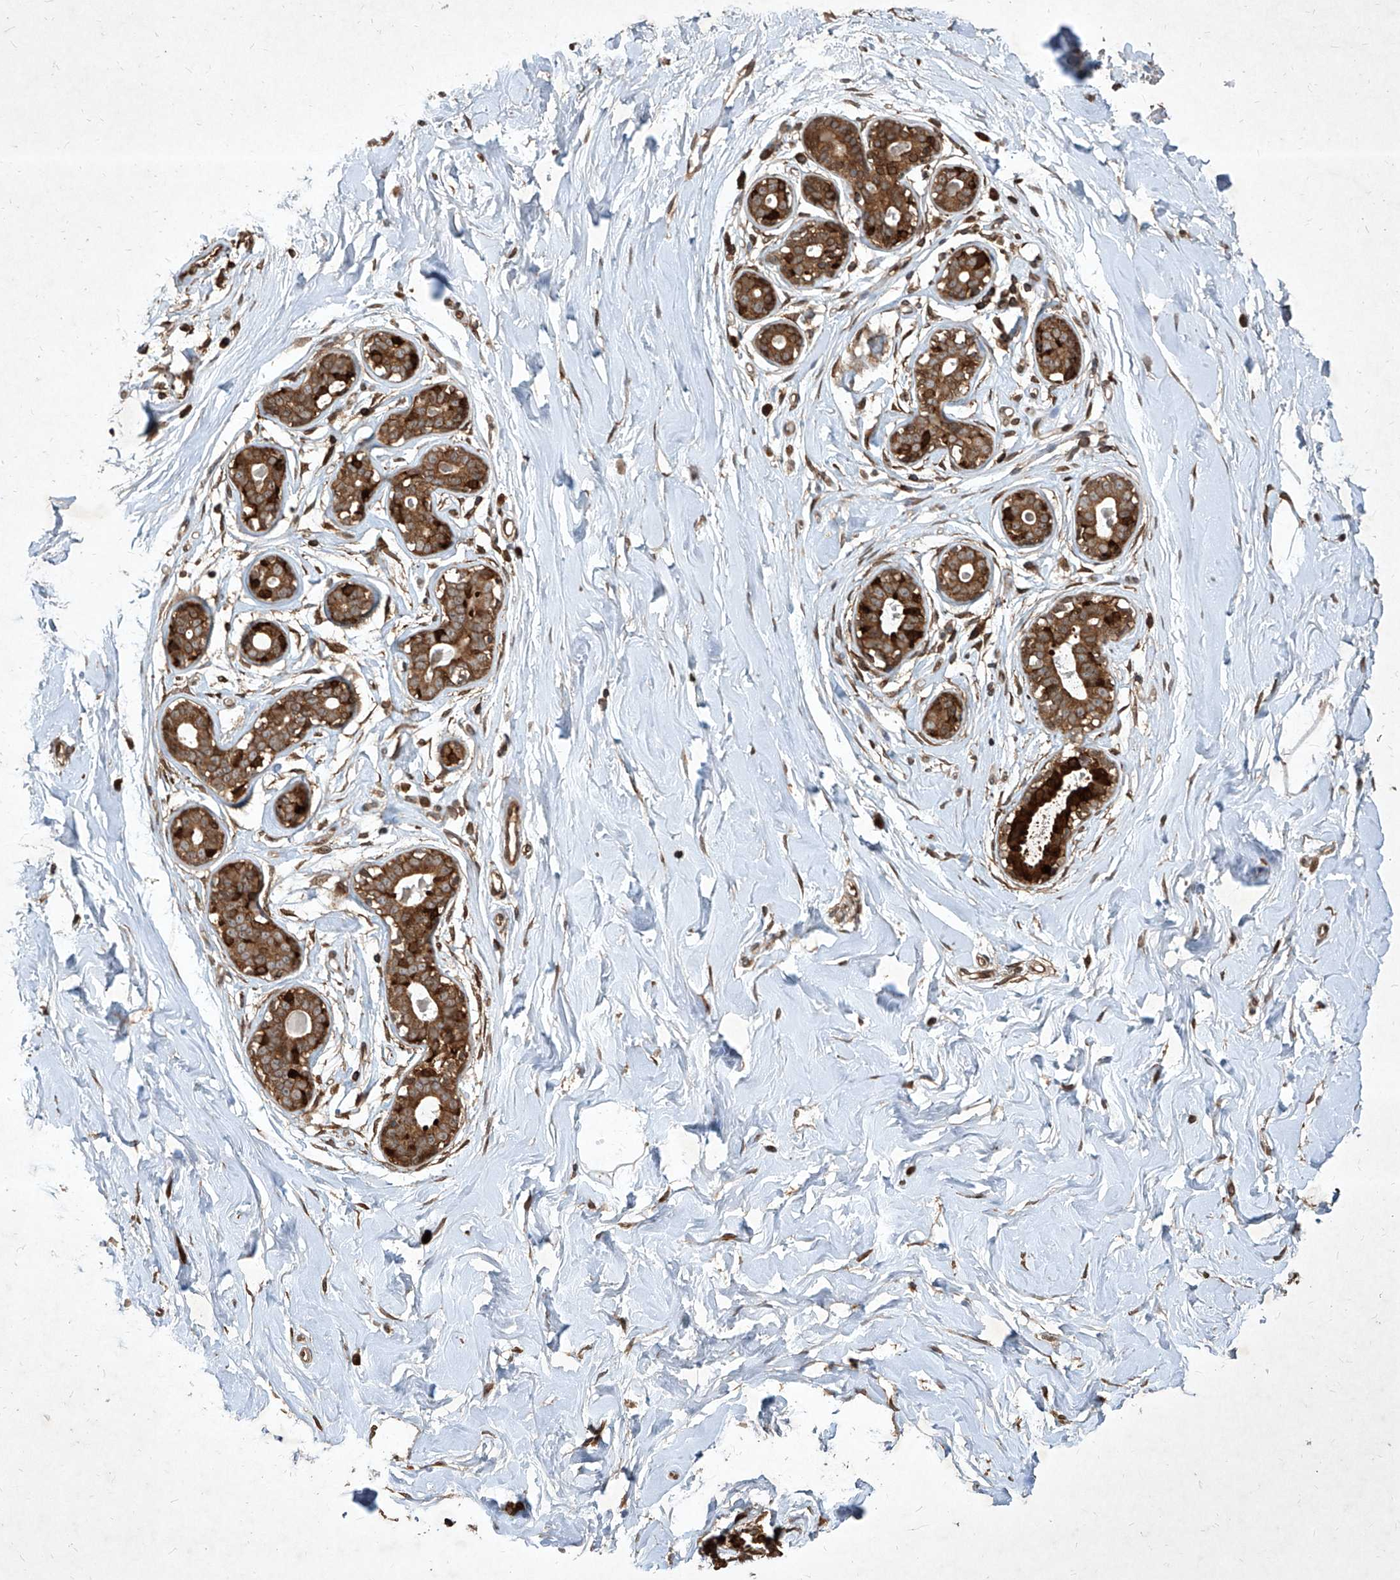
{"staining": {"intensity": "moderate", "quantity": "25%-75%", "location": "cytoplasmic/membranous"}, "tissue": "breast", "cell_type": "Adipocytes", "image_type": "normal", "snomed": [{"axis": "morphology", "description": "Normal tissue, NOS"}, {"axis": "morphology", "description": "Adenoma, NOS"}, {"axis": "topography", "description": "Breast"}], "caption": "Immunohistochemistry (IHC) (DAB (3,3'-diaminobenzidine)) staining of unremarkable breast displays moderate cytoplasmic/membranous protein expression in approximately 25%-75% of adipocytes.", "gene": "MAGED2", "patient": {"sex": "female", "age": 23}}